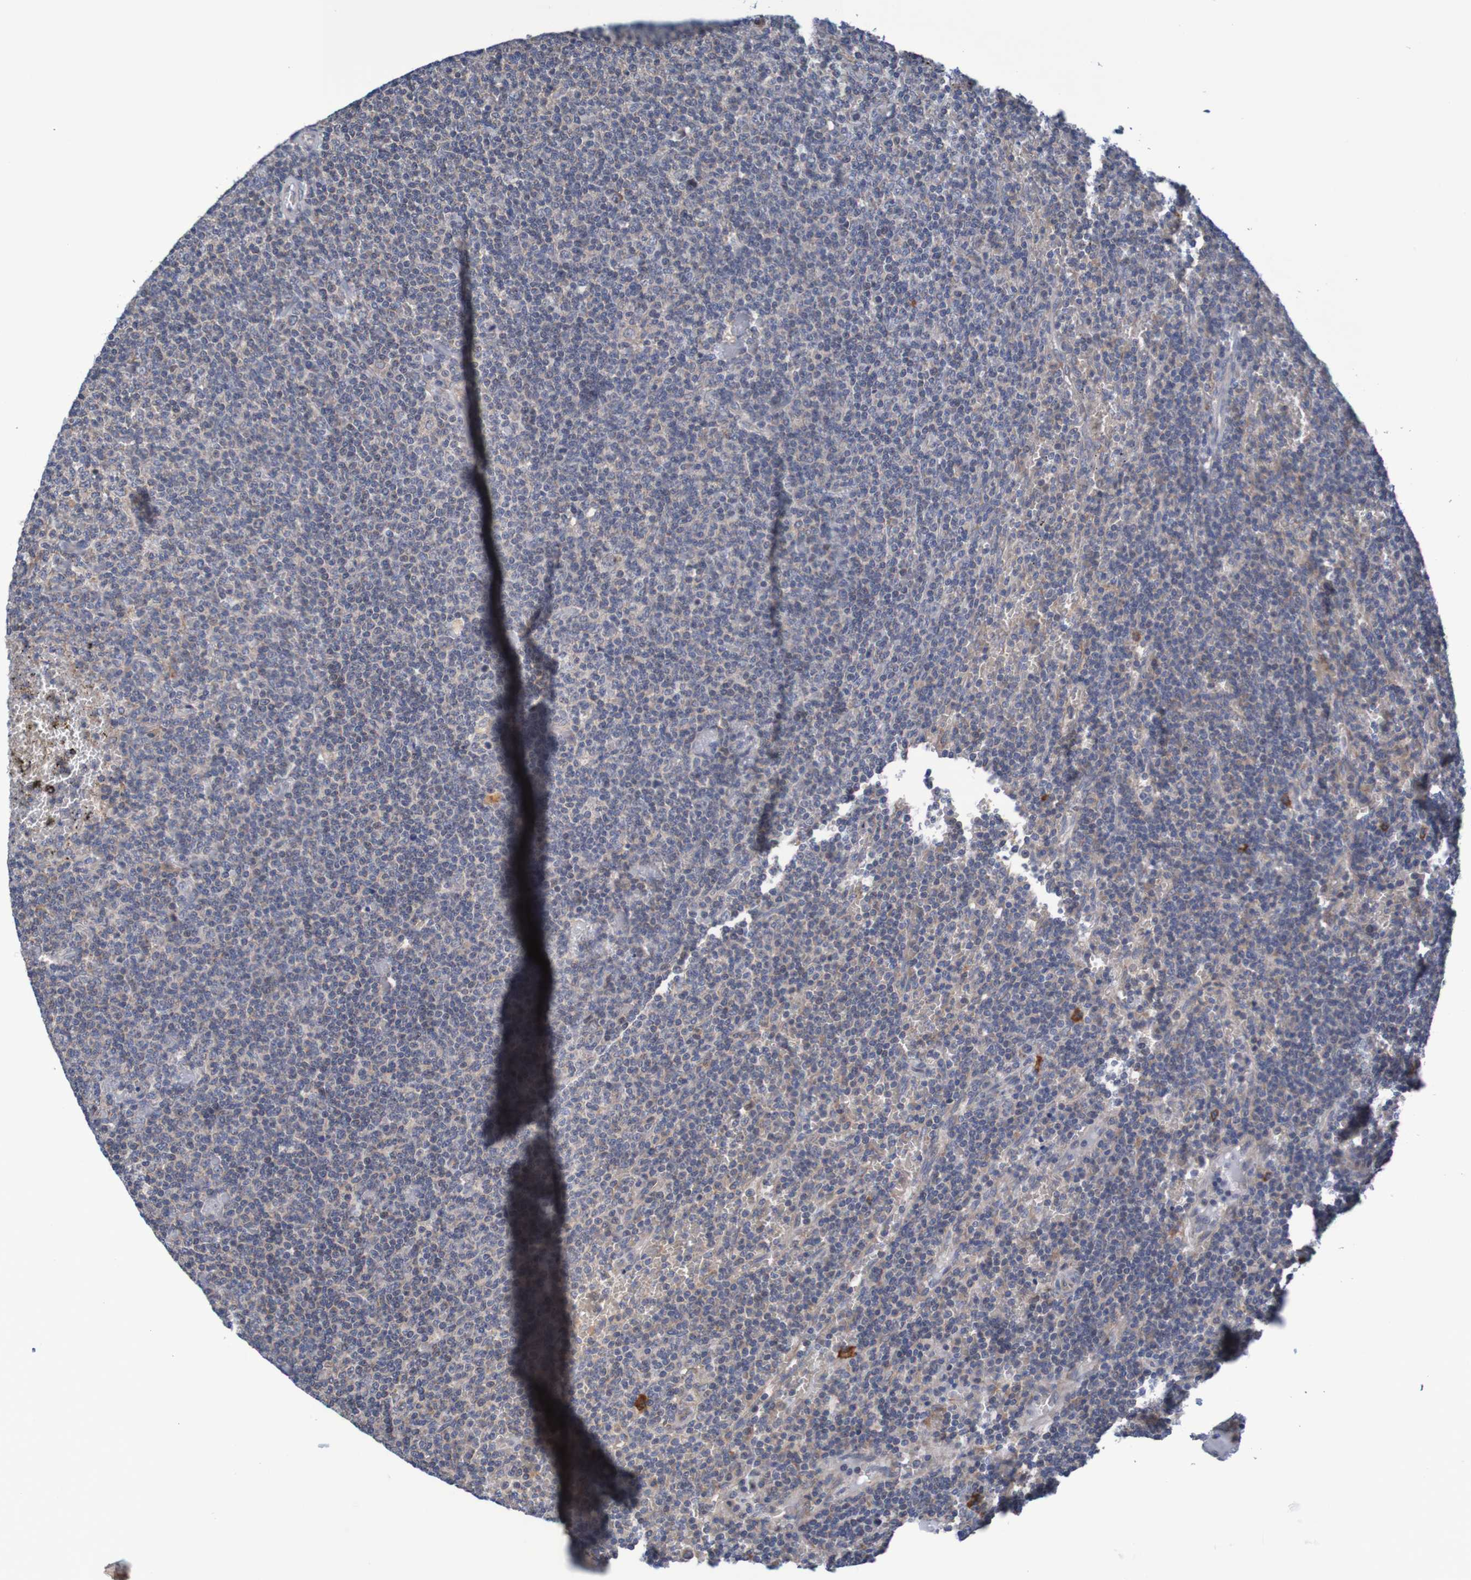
{"staining": {"intensity": "negative", "quantity": "none", "location": "none"}, "tissue": "lymphoma", "cell_type": "Tumor cells", "image_type": "cancer", "snomed": [{"axis": "morphology", "description": "Malignant lymphoma, non-Hodgkin's type, Low grade"}, {"axis": "topography", "description": "Spleen"}], "caption": "Human lymphoma stained for a protein using IHC demonstrates no positivity in tumor cells.", "gene": "CLDN18", "patient": {"sex": "female", "age": 50}}